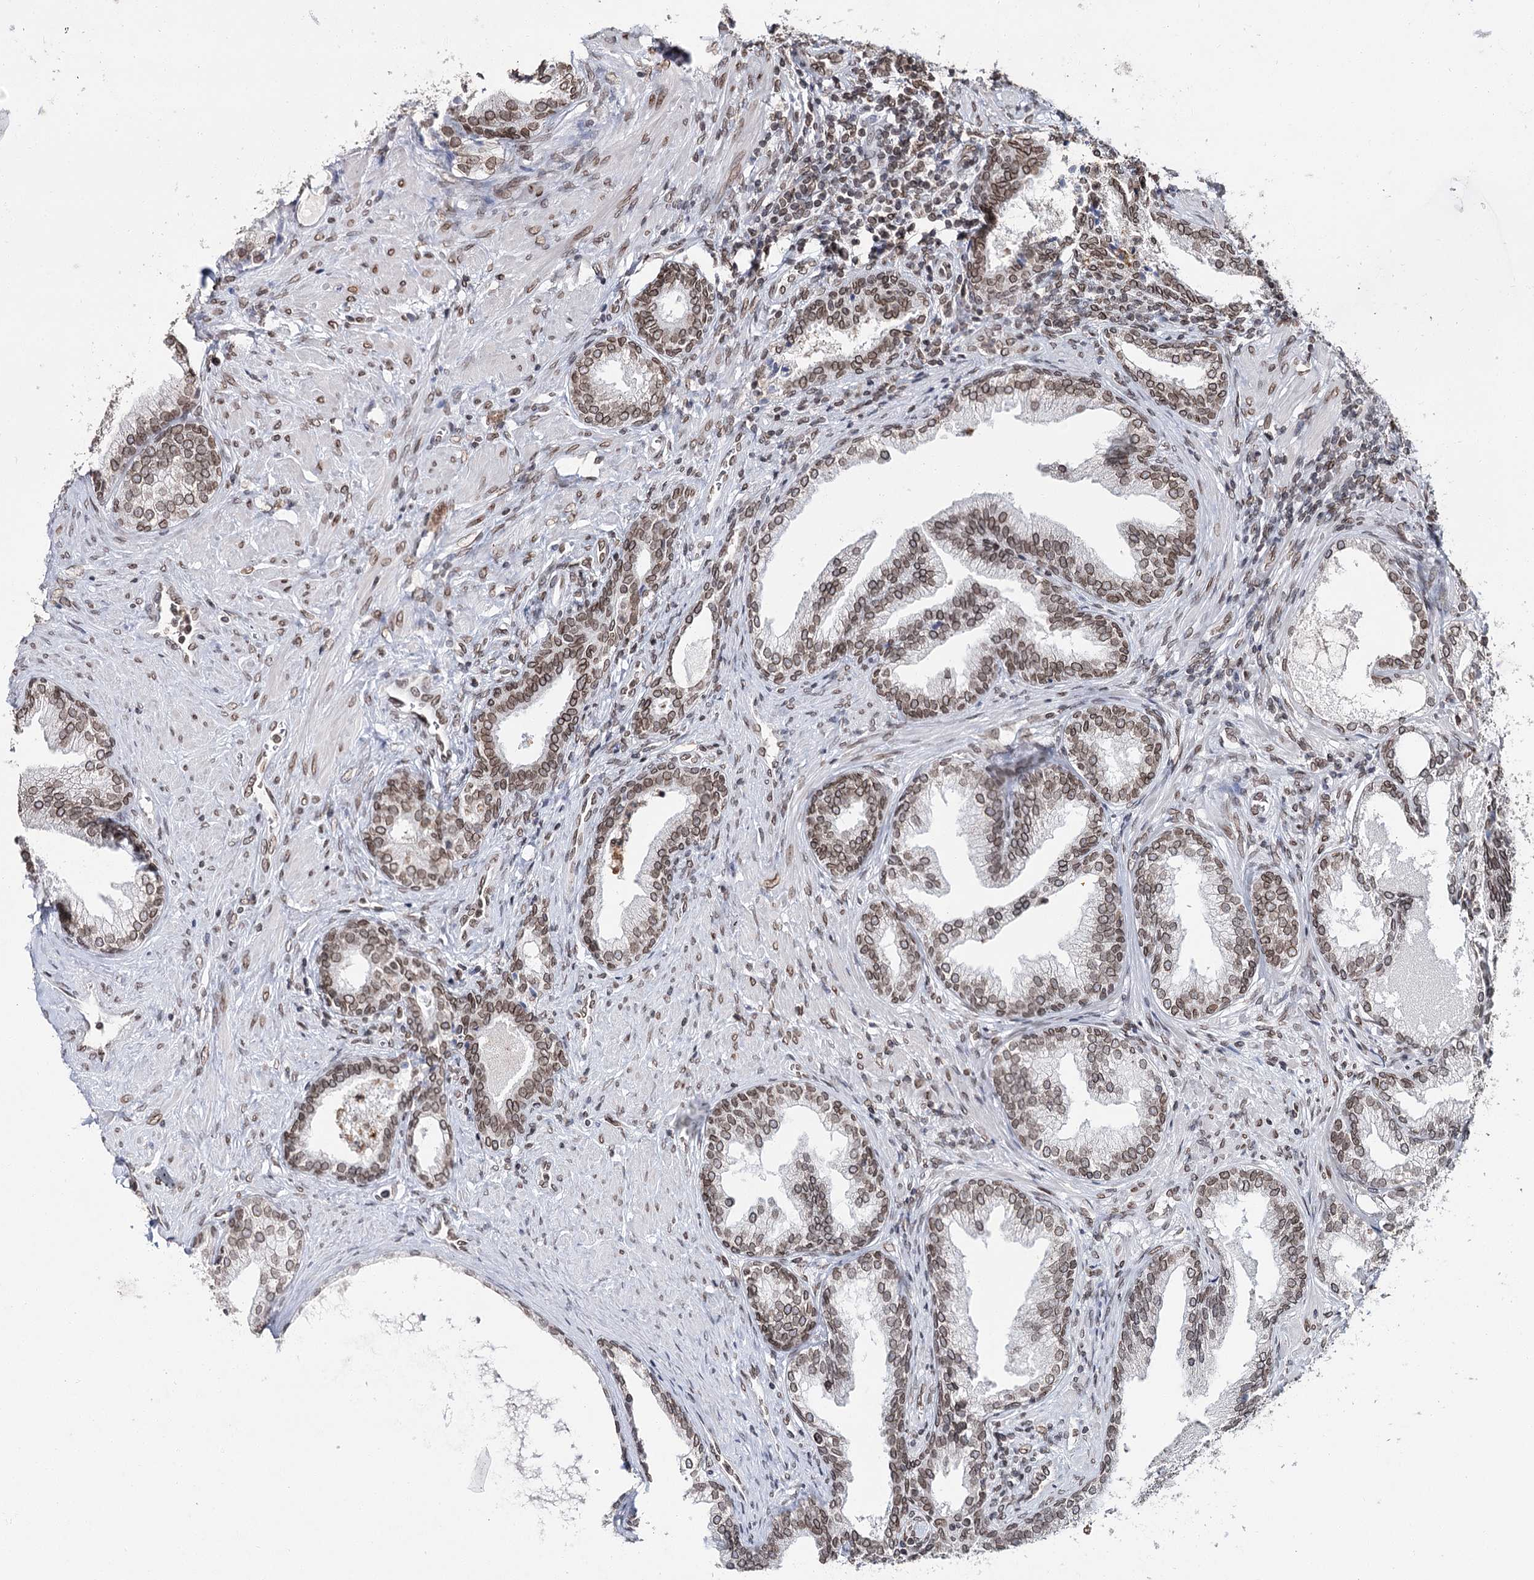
{"staining": {"intensity": "moderate", "quantity": ">75%", "location": "cytoplasmic/membranous,nuclear"}, "tissue": "prostate", "cell_type": "Glandular cells", "image_type": "normal", "snomed": [{"axis": "morphology", "description": "Normal tissue, NOS"}, {"axis": "topography", "description": "Prostate"}], "caption": "Prostate stained for a protein exhibits moderate cytoplasmic/membranous,nuclear positivity in glandular cells. Immunohistochemistry (ihc) stains the protein in brown and the nuclei are stained blue.", "gene": "KIAA0930", "patient": {"sex": "male", "age": 76}}